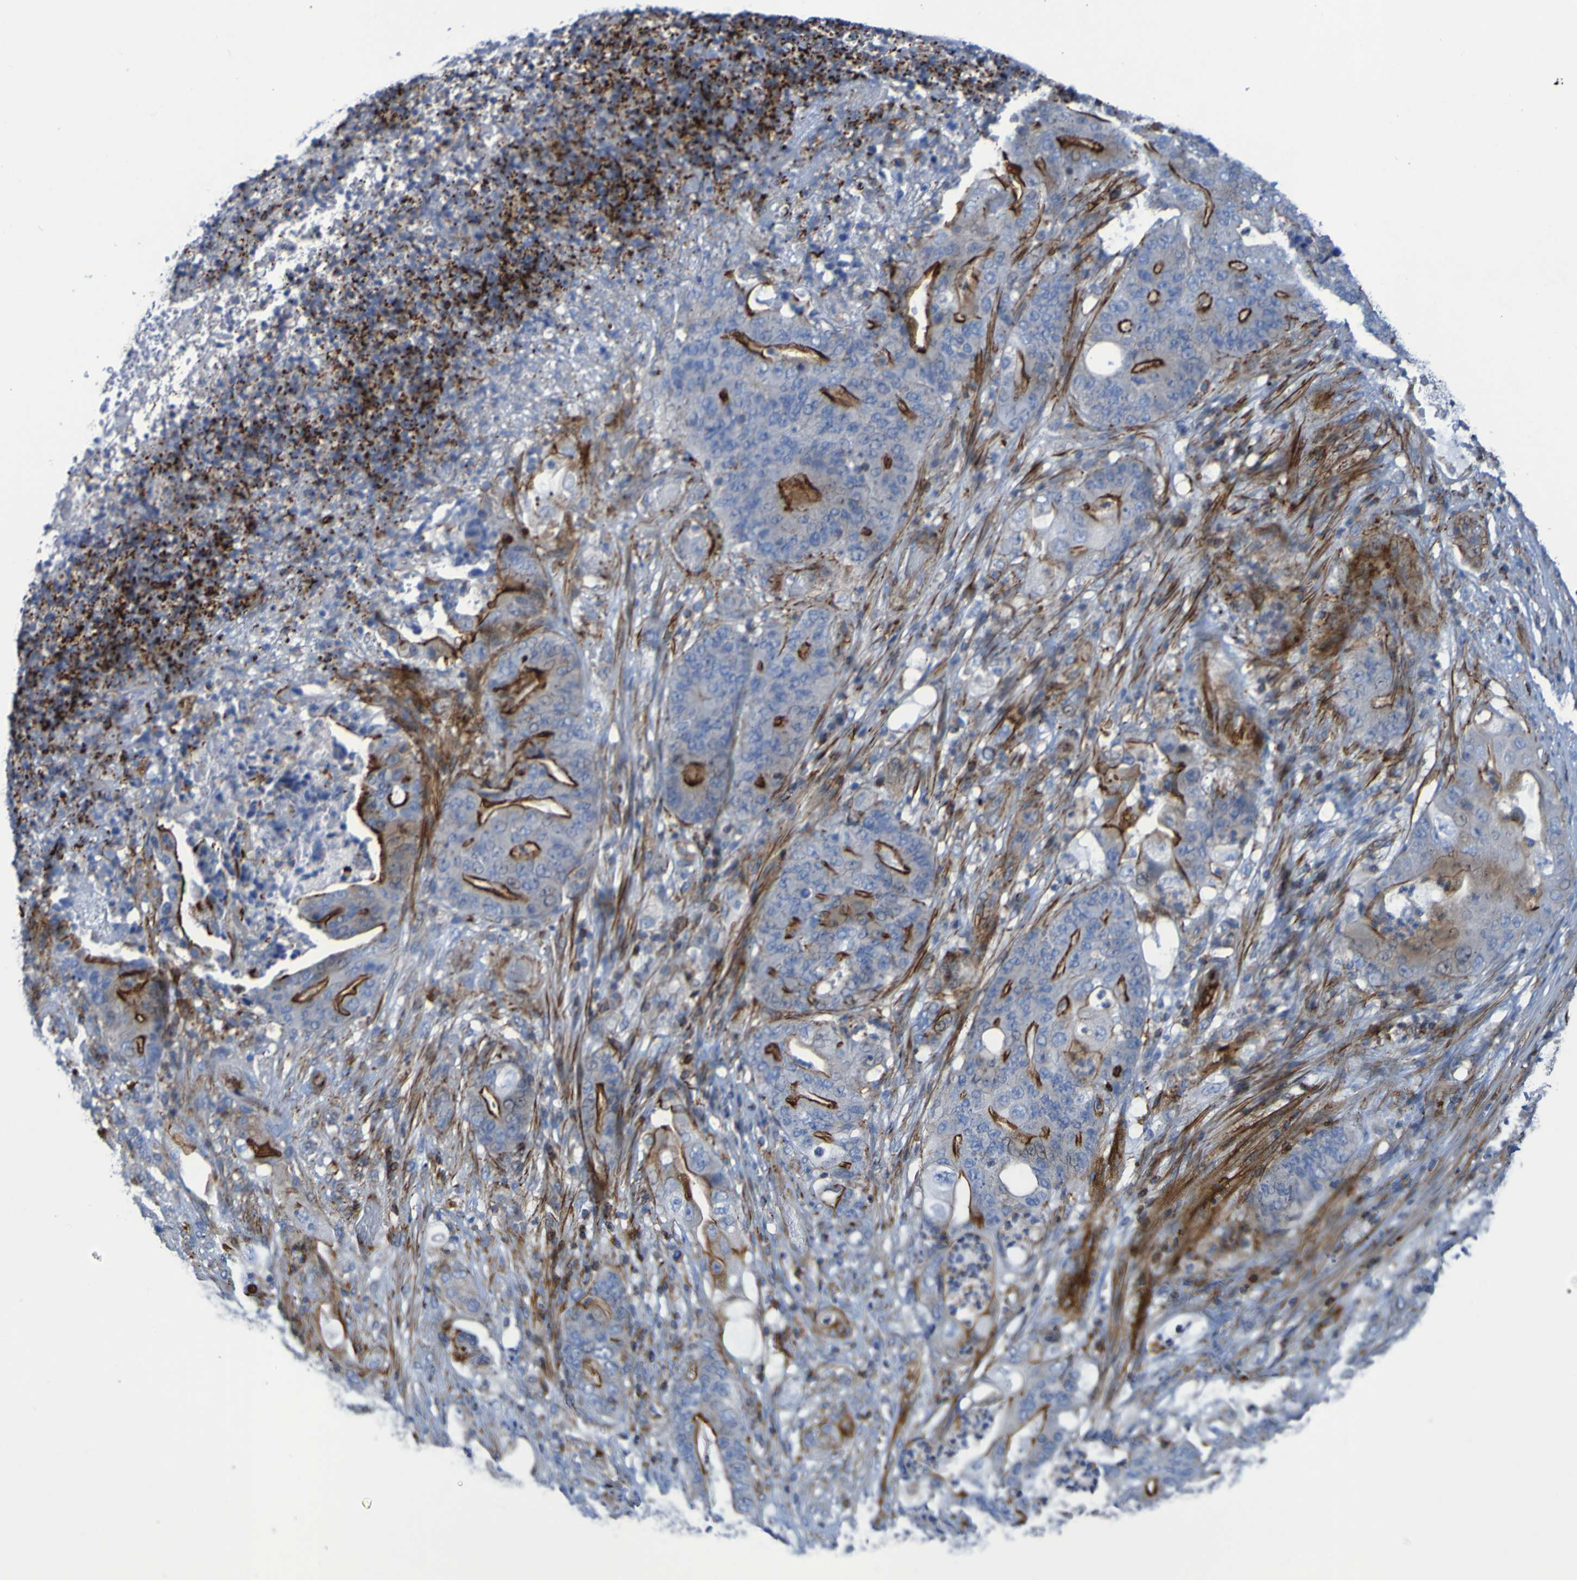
{"staining": {"intensity": "strong", "quantity": "25%-75%", "location": "cytoplasmic/membranous"}, "tissue": "stomach cancer", "cell_type": "Tumor cells", "image_type": "cancer", "snomed": [{"axis": "morphology", "description": "Adenocarcinoma, NOS"}, {"axis": "topography", "description": "Stomach"}], "caption": "IHC image of neoplastic tissue: stomach adenocarcinoma stained using immunohistochemistry shows high levels of strong protein expression localized specifically in the cytoplasmic/membranous of tumor cells, appearing as a cytoplasmic/membranous brown color.", "gene": "RNF182", "patient": {"sex": "female", "age": 73}}